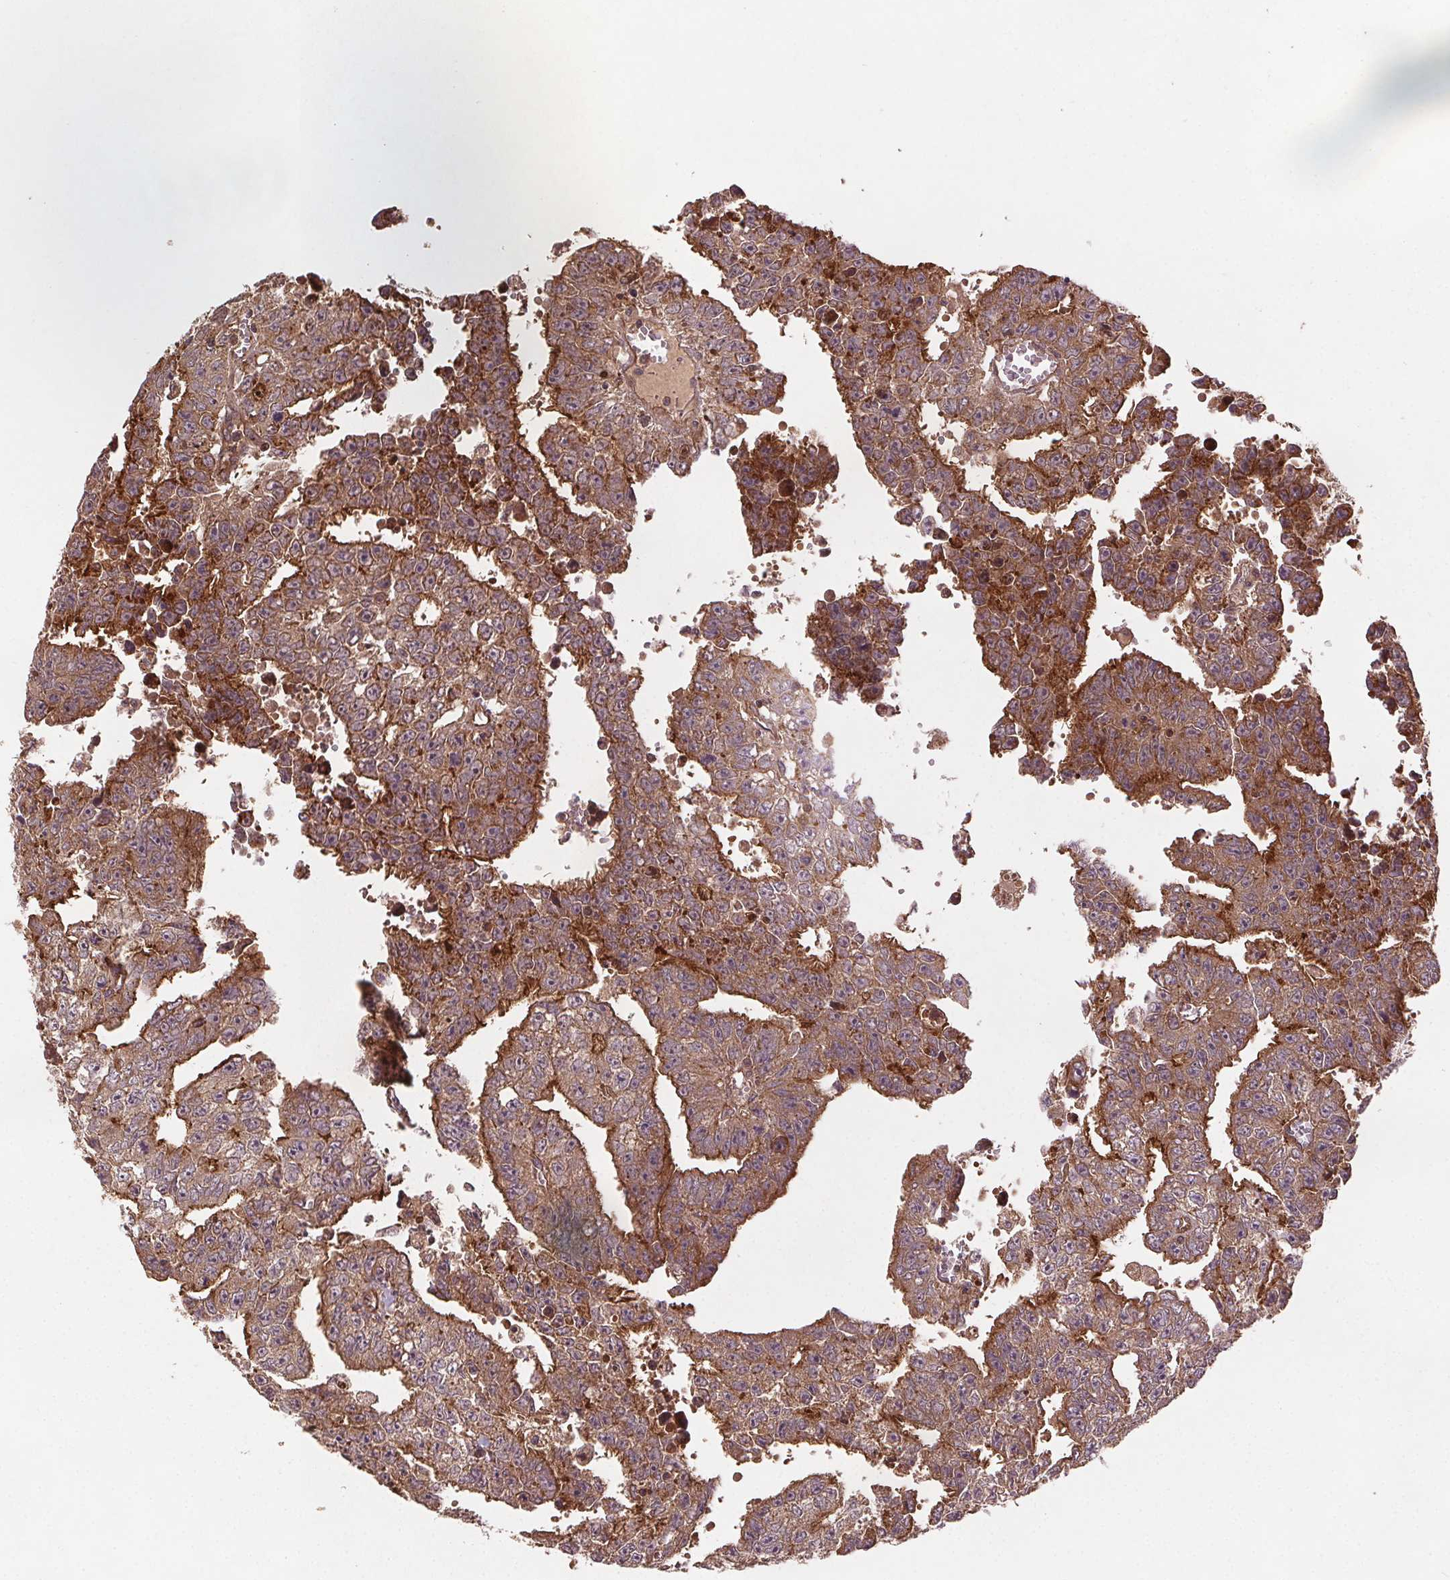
{"staining": {"intensity": "moderate", "quantity": ">75%", "location": "cytoplasmic/membranous"}, "tissue": "testis cancer", "cell_type": "Tumor cells", "image_type": "cancer", "snomed": [{"axis": "morphology", "description": "Carcinoma, Embryonal, NOS"}, {"axis": "morphology", "description": "Teratoma, malignant, NOS"}, {"axis": "topography", "description": "Testis"}], "caption": "IHC histopathology image of testis embryonal carcinoma stained for a protein (brown), which shows medium levels of moderate cytoplasmic/membranous positivity in approximately >75% of tumor cells.", "gene": "SEC14L2", "patient": {"sex": "male", "age": 24}}